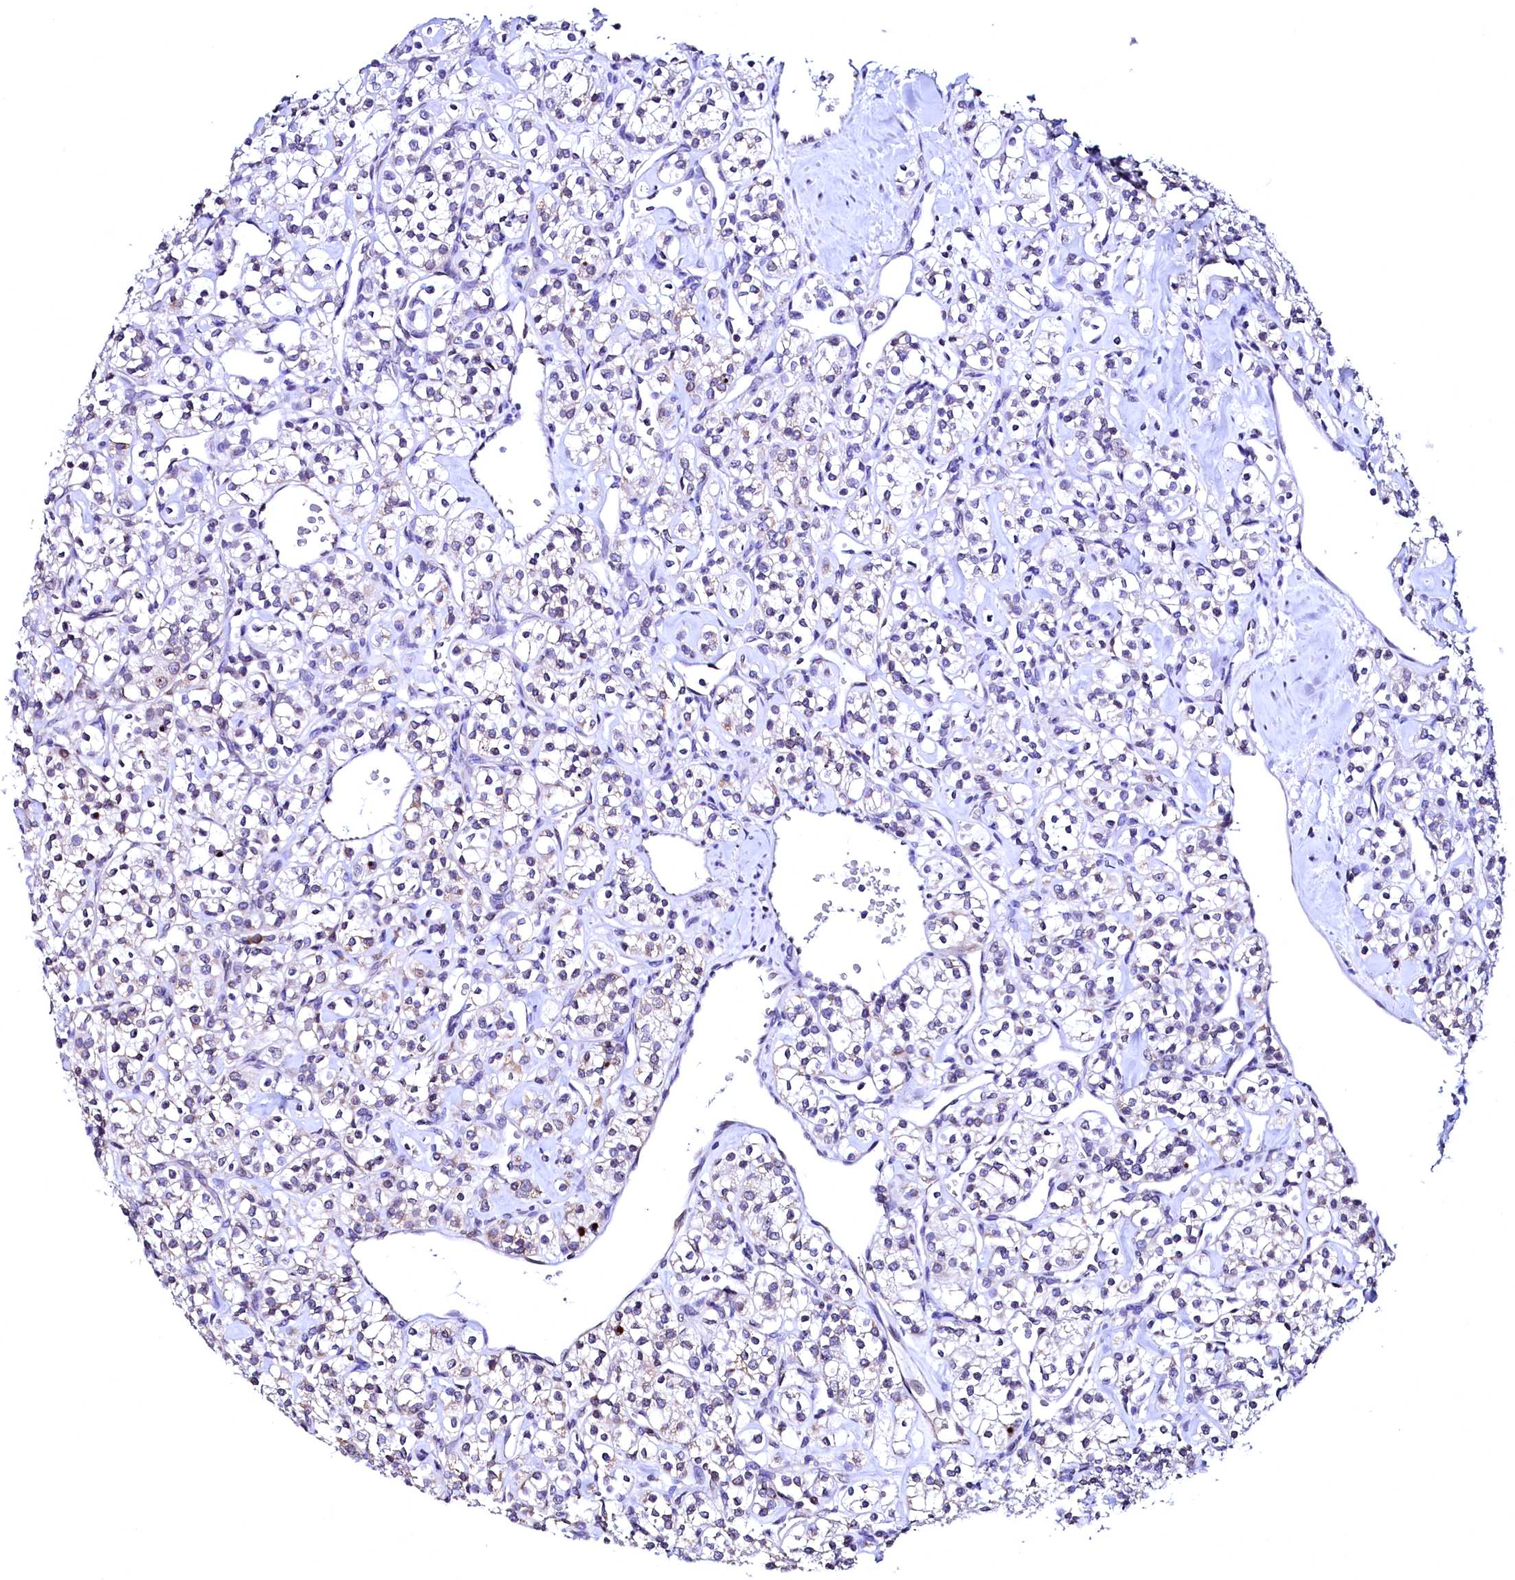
{"staining": {"intensity": "negative", "quantity": "none", "location": "none"}, "tissue": "renal cancer", "cell_type": "Tumor cells", "image_type": "cancer", "snomed": [{"axis": "morphology", "description": "Adenocarcinoma, NOS"}, {"axis": "topography", "description": "Kidney"}], "caption": "Immunohistochemistry (IHC) micrograph of renal adenocarcinoma stained for a protein (brown), which shows no expression in tumor cells.", "gene": "HAND1", "patient": {"sex": "male", "age": 77}}